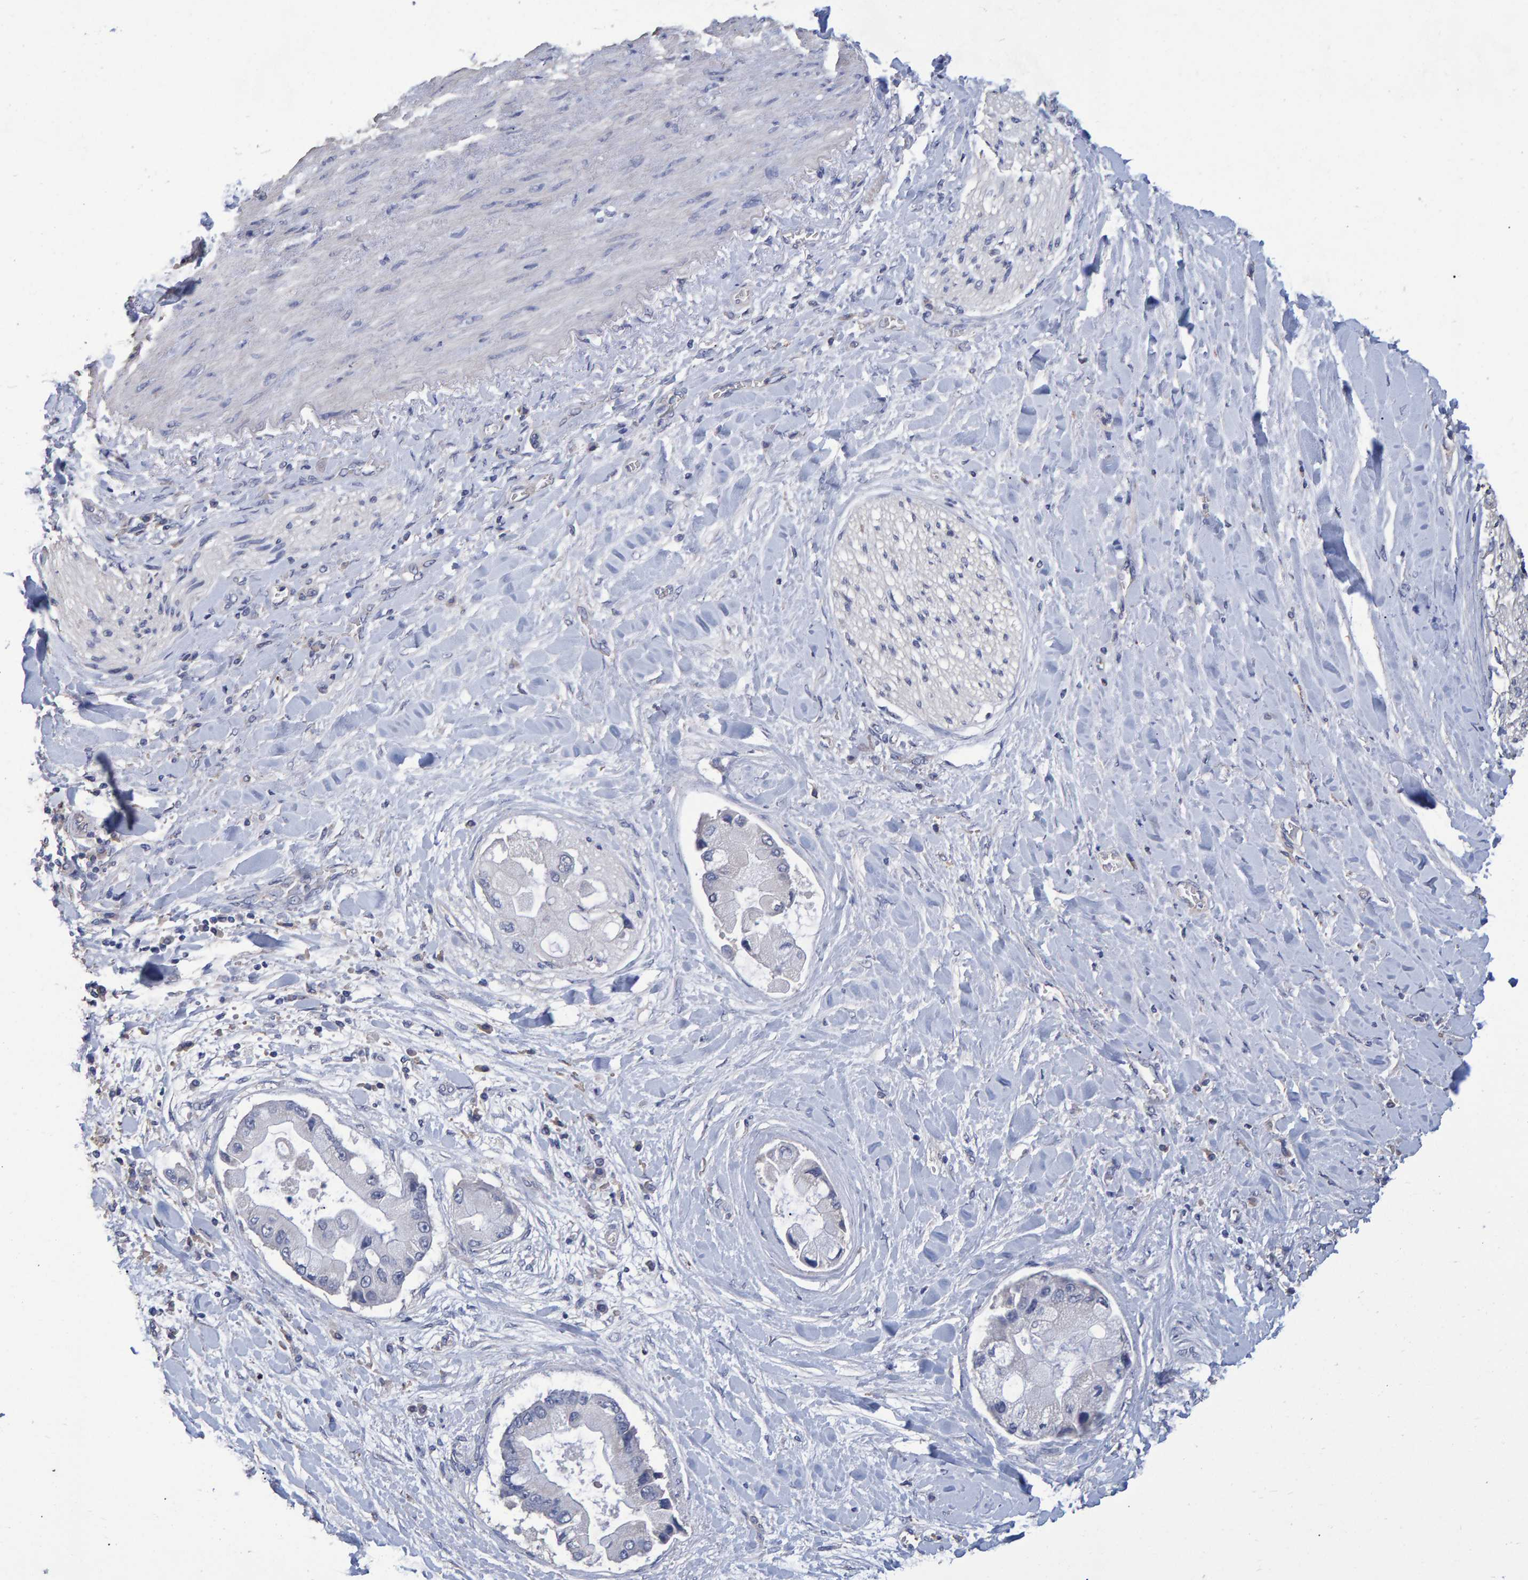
{"staining": {"intensity": "negative", "quantity": "none", "location": "none"}, "tissue": "liver cancer", "cell_type": "Tumor cells", "image_type": "cancer", "snomed": [{"axis": "morphology", "description": "Cholangiocarcinoma"}, {"axis": "topography", "description": "Liver"}], "caption": "Photomicrograph shows no significant protein positivity in tumor cells of liver cholangiocarcinoma. (Brightfield microscopy of DAB (3,3'-diaminobenzidine) immunohistochemistry (IHC) at high magnification).", "gene": "HEMGN", "patient": {"sex": "male", "age": 50}}